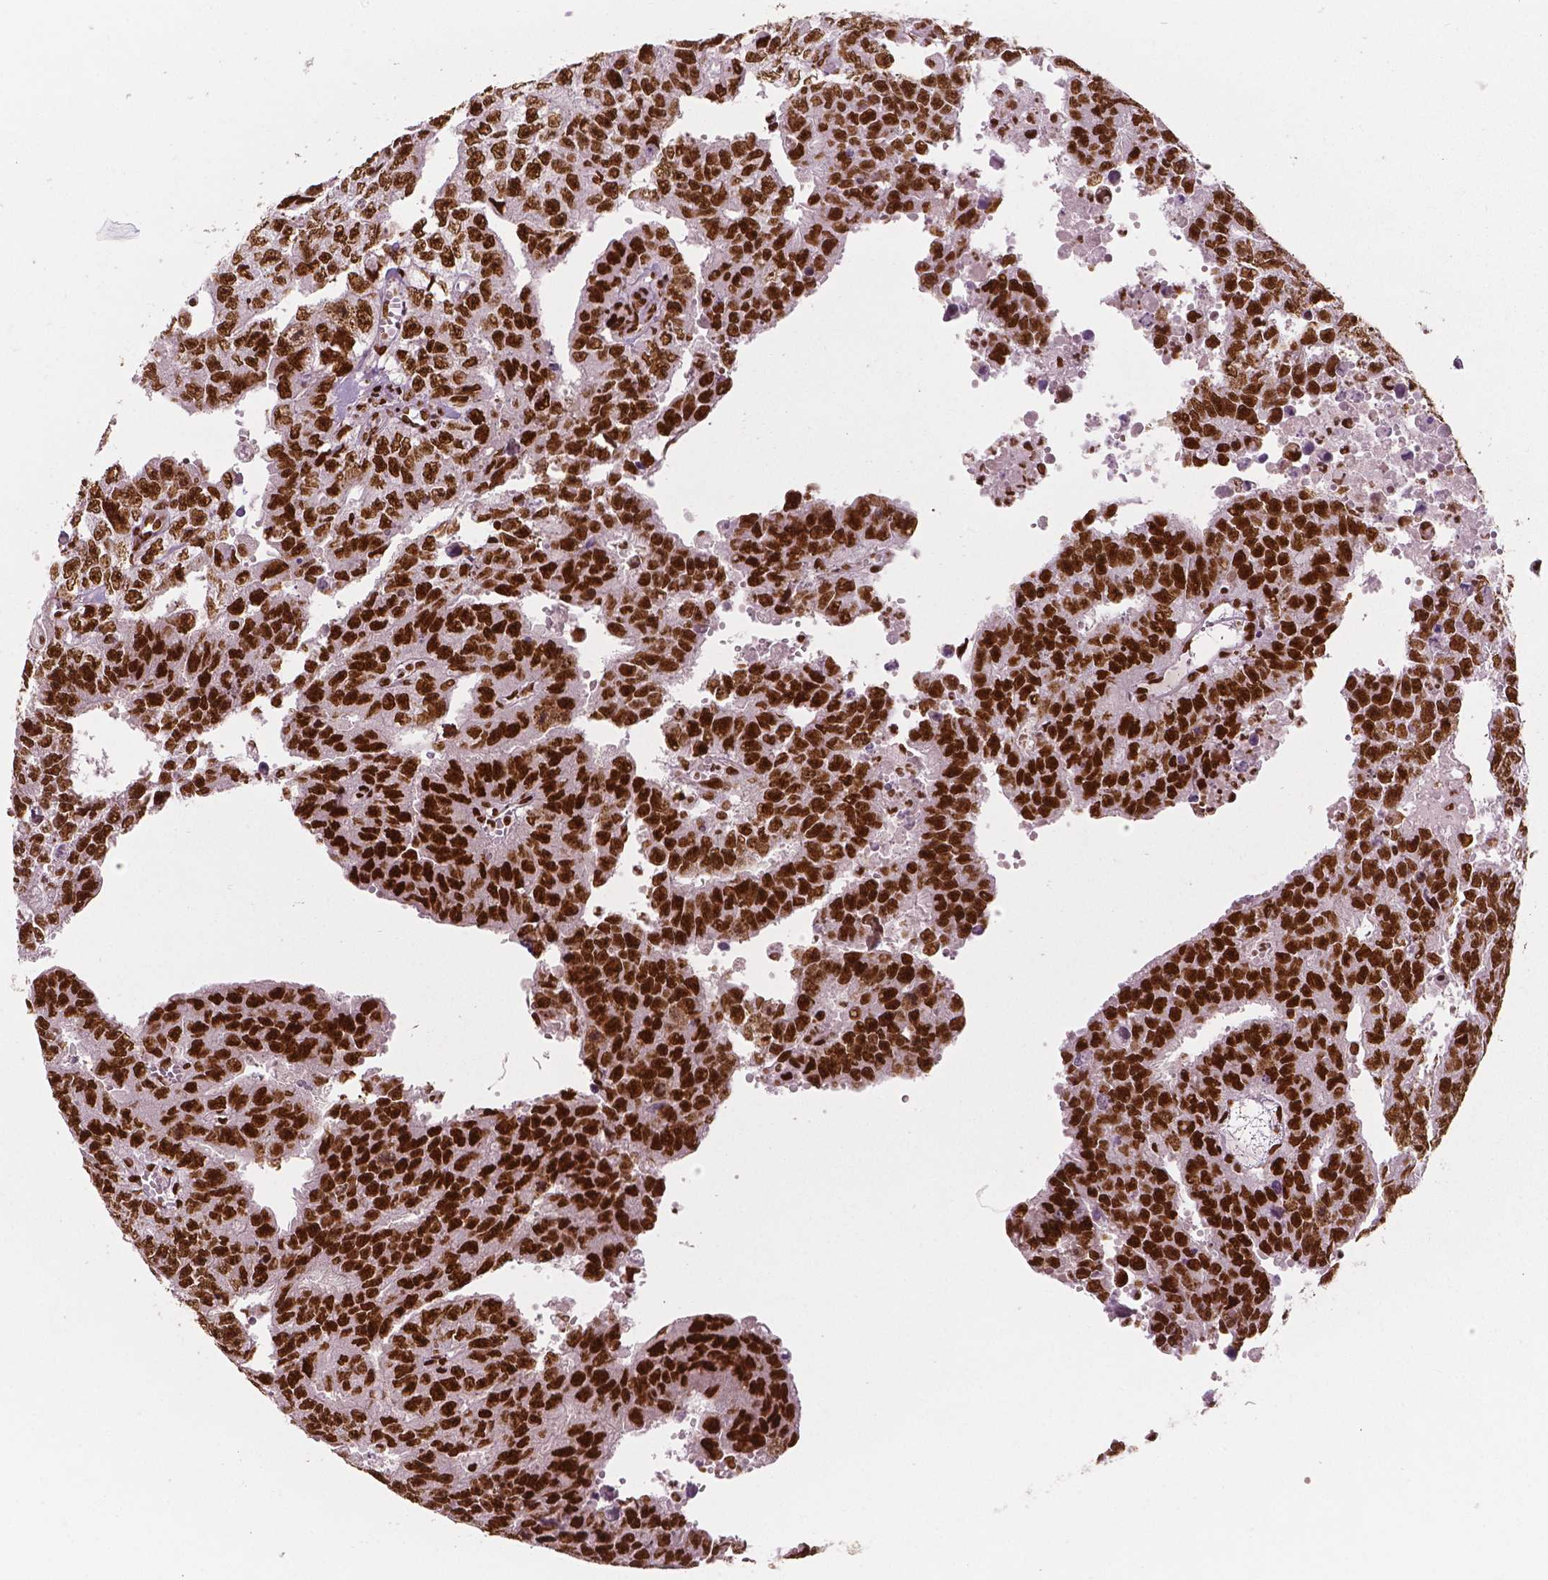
{"staining": {"intensity": "strong", "quantity": ">75%", "location": "nuclear"}, "tissue": "testis cancer", "cell_type": "Tumor cells", "image_type": "cancer", "snomed": [{"axis": "morphology", "description": "Carcinoma, Embryonal, NOS"}, {"axis": "morphology", "description": "Teratoma, malignant, NOS"}, {"axis": "topography", "description": "Testis"}], "caption": "Testis cancer stained with a protein marker demonstrates strong staining in tumor cells.", "gene": "BRD4", "patient": {"sex": "male", "age": 24}}